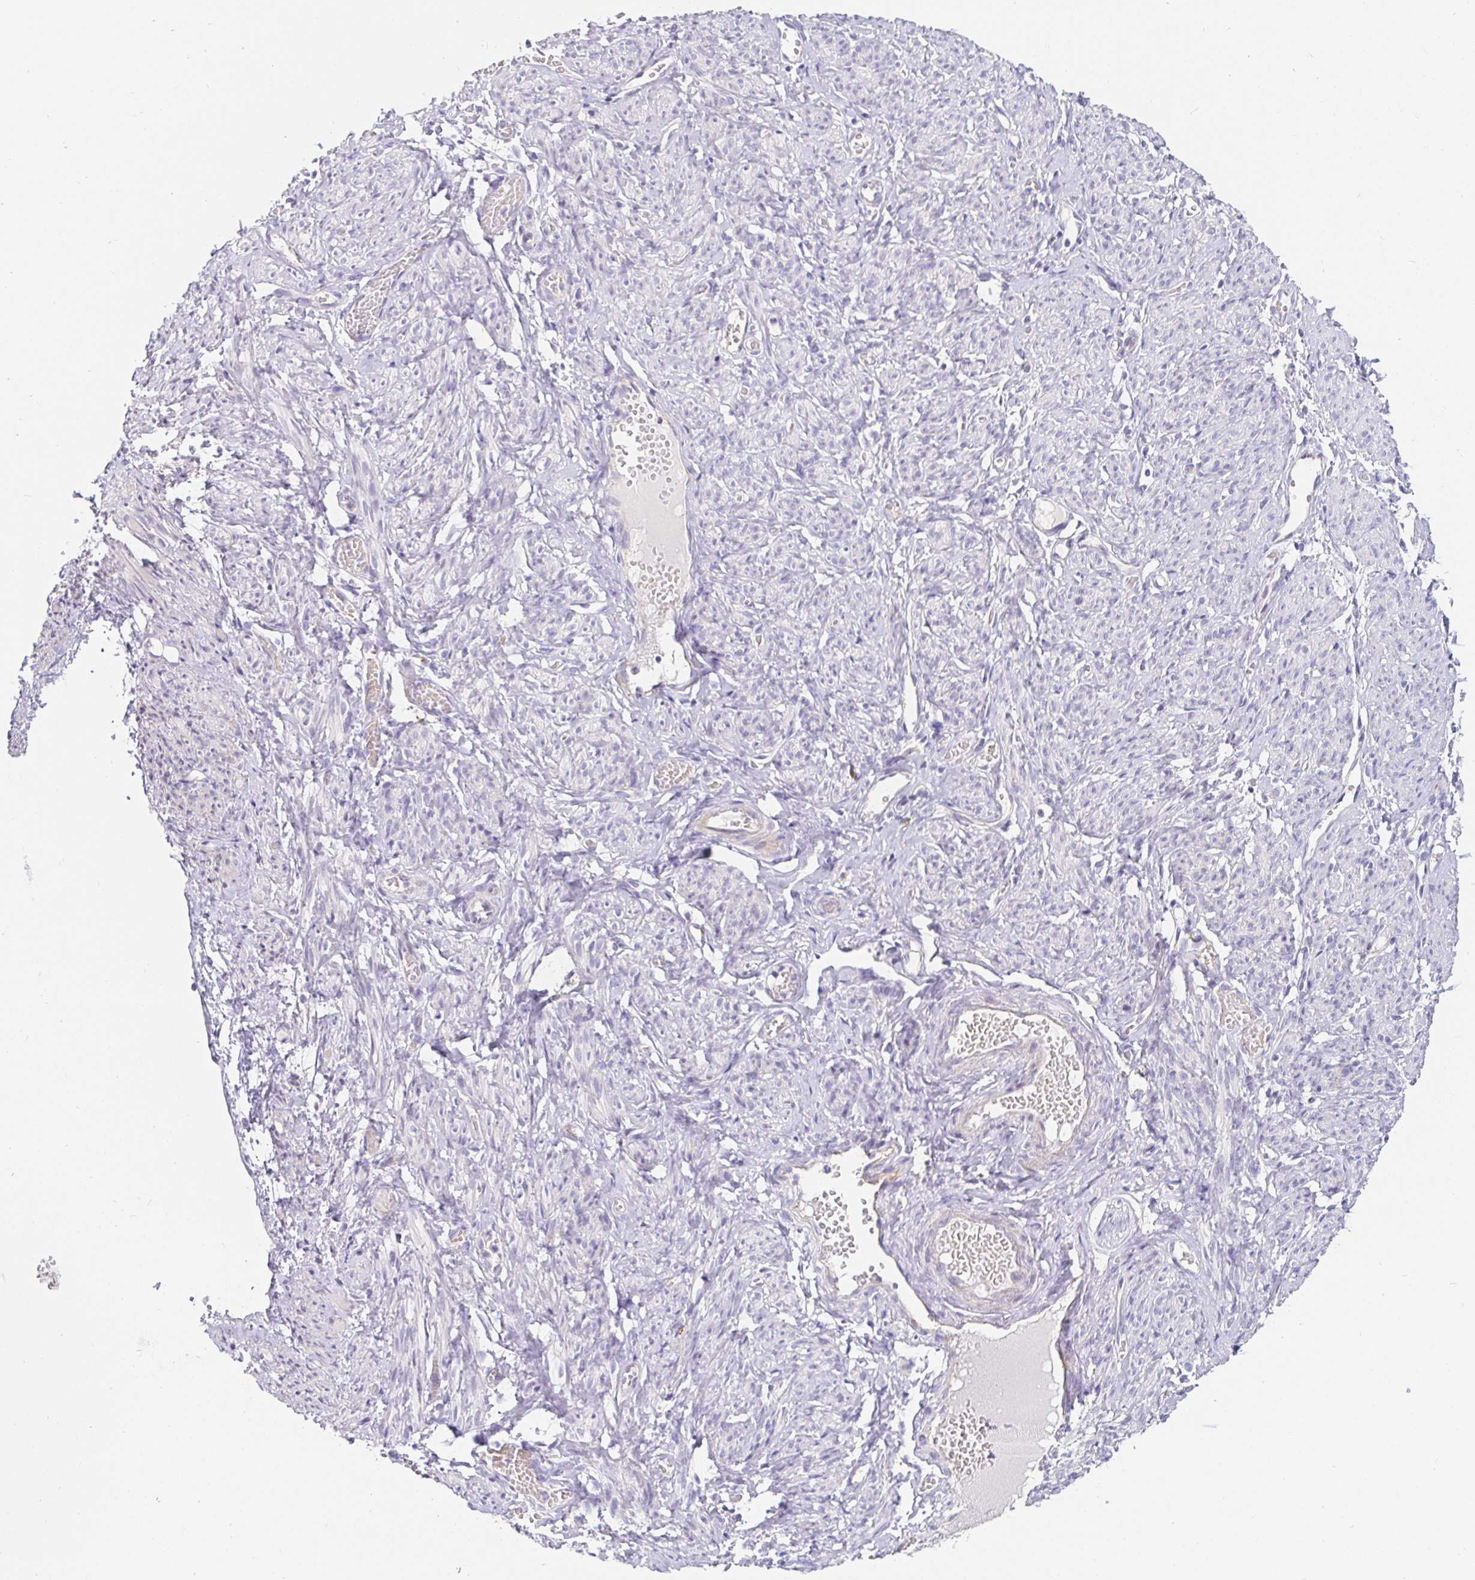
{"staining": {"intensity": "weak", "quantity": "25%-75%", "location": "cytoplasmic/membranous"}, "tissue": "smooth muscle", "cell_type": "Smooth muscle cells", "image_type": "normal", "snomed": [{"axis": "morphology", "description": "Normal tissue, NOS"}, {"axis": "topography", "description": "Smooth muscle"}], "caption": "A brown stain highlights weak cytoplasmic/membranous expression of a protein in smooth muscle cells of unremarkable human smooth muscle. (DAB = brown stain, brightfield microscopy at high magnification).", "gene": "PDX1", "patient": {"sex": "female", "age": 65}}